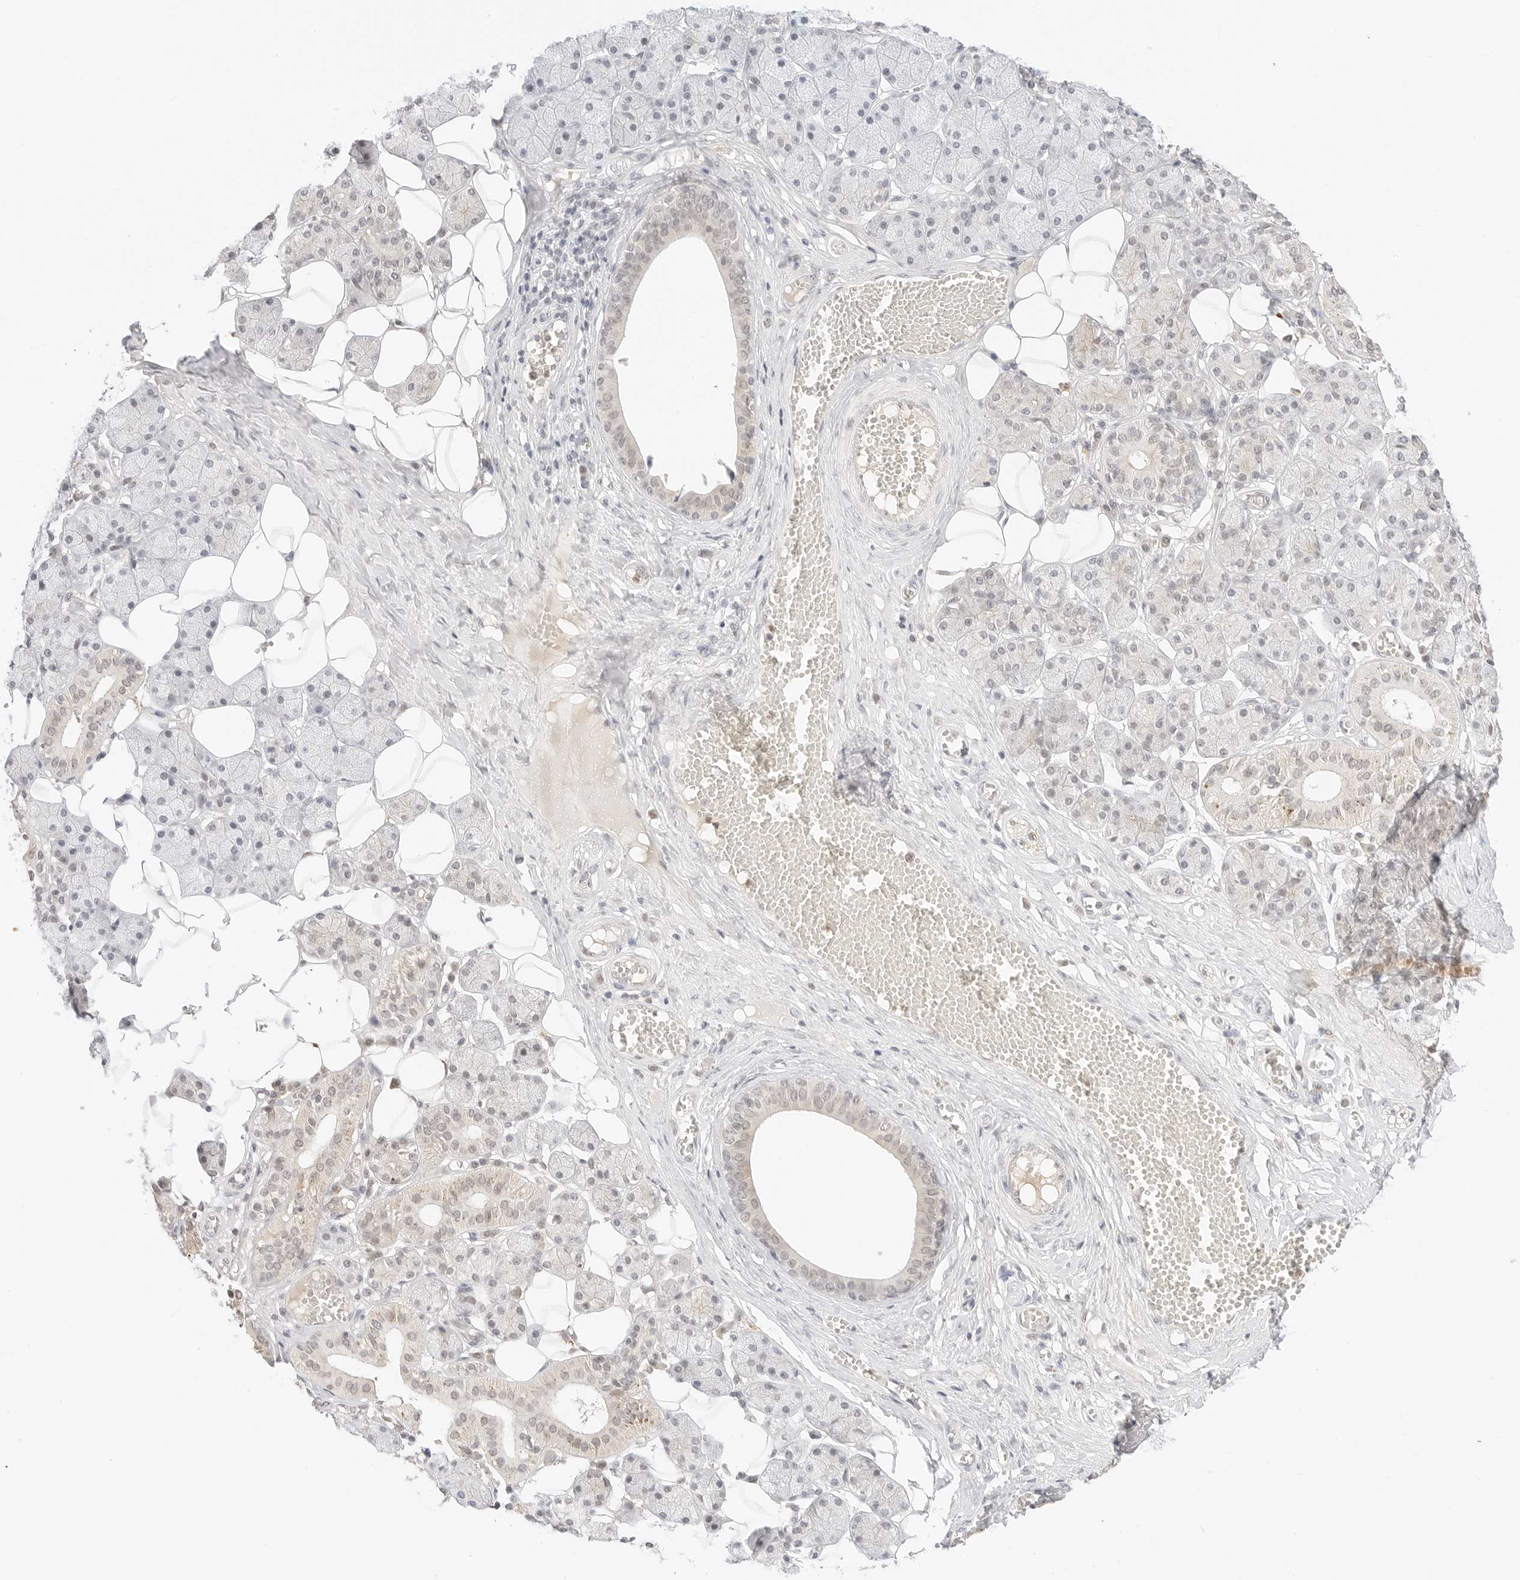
{"staining": {"intensity": "moderate", "quantity": "<25%", "location": "cytoplasmic/membranous"}, "tissue": "salivary gland", "cell_type": "Glandular cells", "image_type": "normal", "snomed": [{"axis": "morphology", "description": "Normal tissue, NOS"}, {"axis": "topography", "description": "Salivary gland"}], "caption": "Immunohistochemical staining of unremarkable human salivary gland displays <25% levels of moderate cytoplasmic/membranous protein staining in approximately <25% of glandular cells. (Brightfield microscopy of DAB IHC at high magnification).", "gene": "RPS6KL1", "patient": {"sex": "female", "age": 33}}